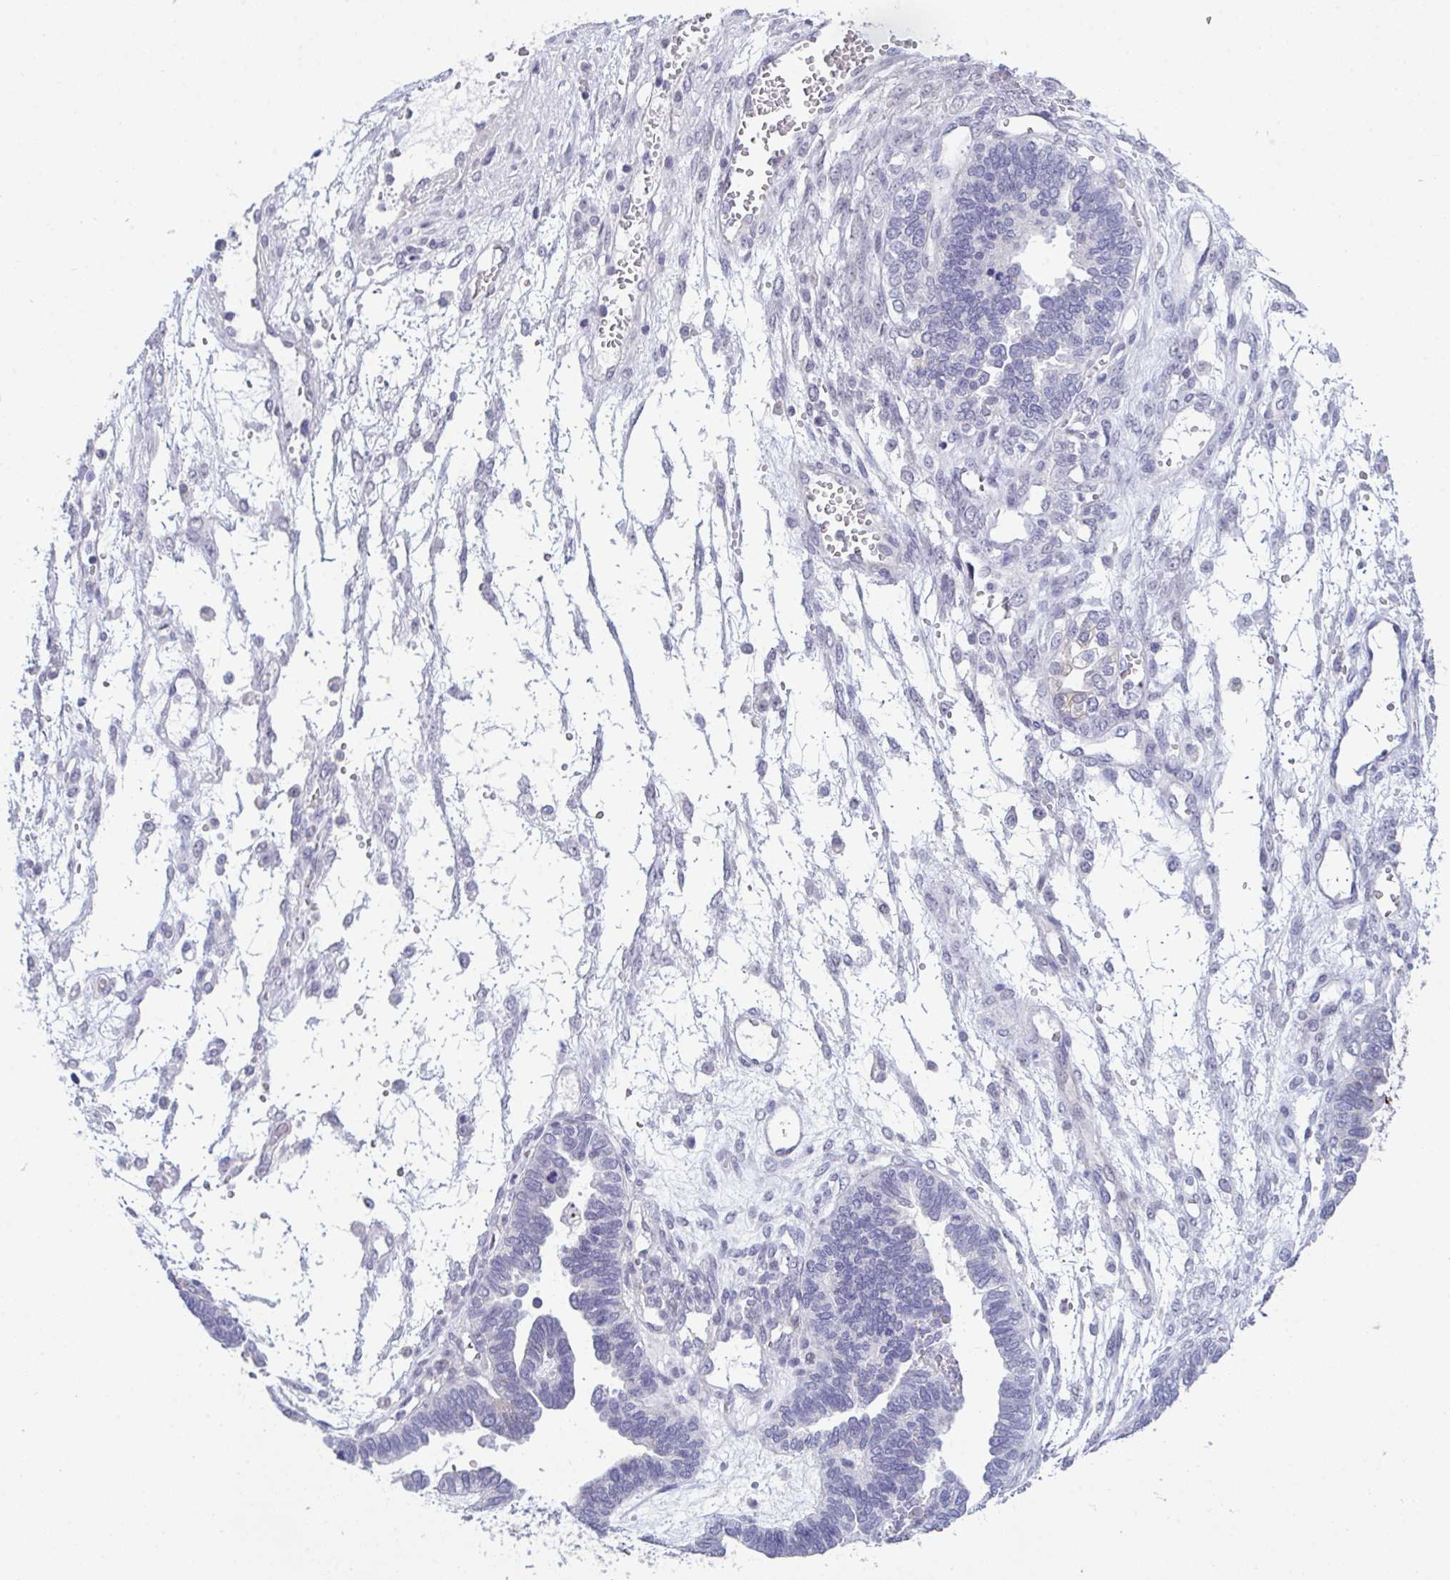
{"staining": {"intensity": "negative", "quantity": "none", "location": "none"}, "tissue": "ovarian cancer", "cell_type": "Tumor cells", "image_type": "cancer", "snomed": [{"axis": "morphology", "description": "Cystadenocarcinoma, serous, NOS"}, {"axis": "topography", "description": "Ovary"}], "caption": "An image of human ovarian cancer (serous cystadenocarcinoma) is negative for staining in tumor cells.", "gene": "ATP6V0D2", "patient": {"sex": "female", "age": 51}}